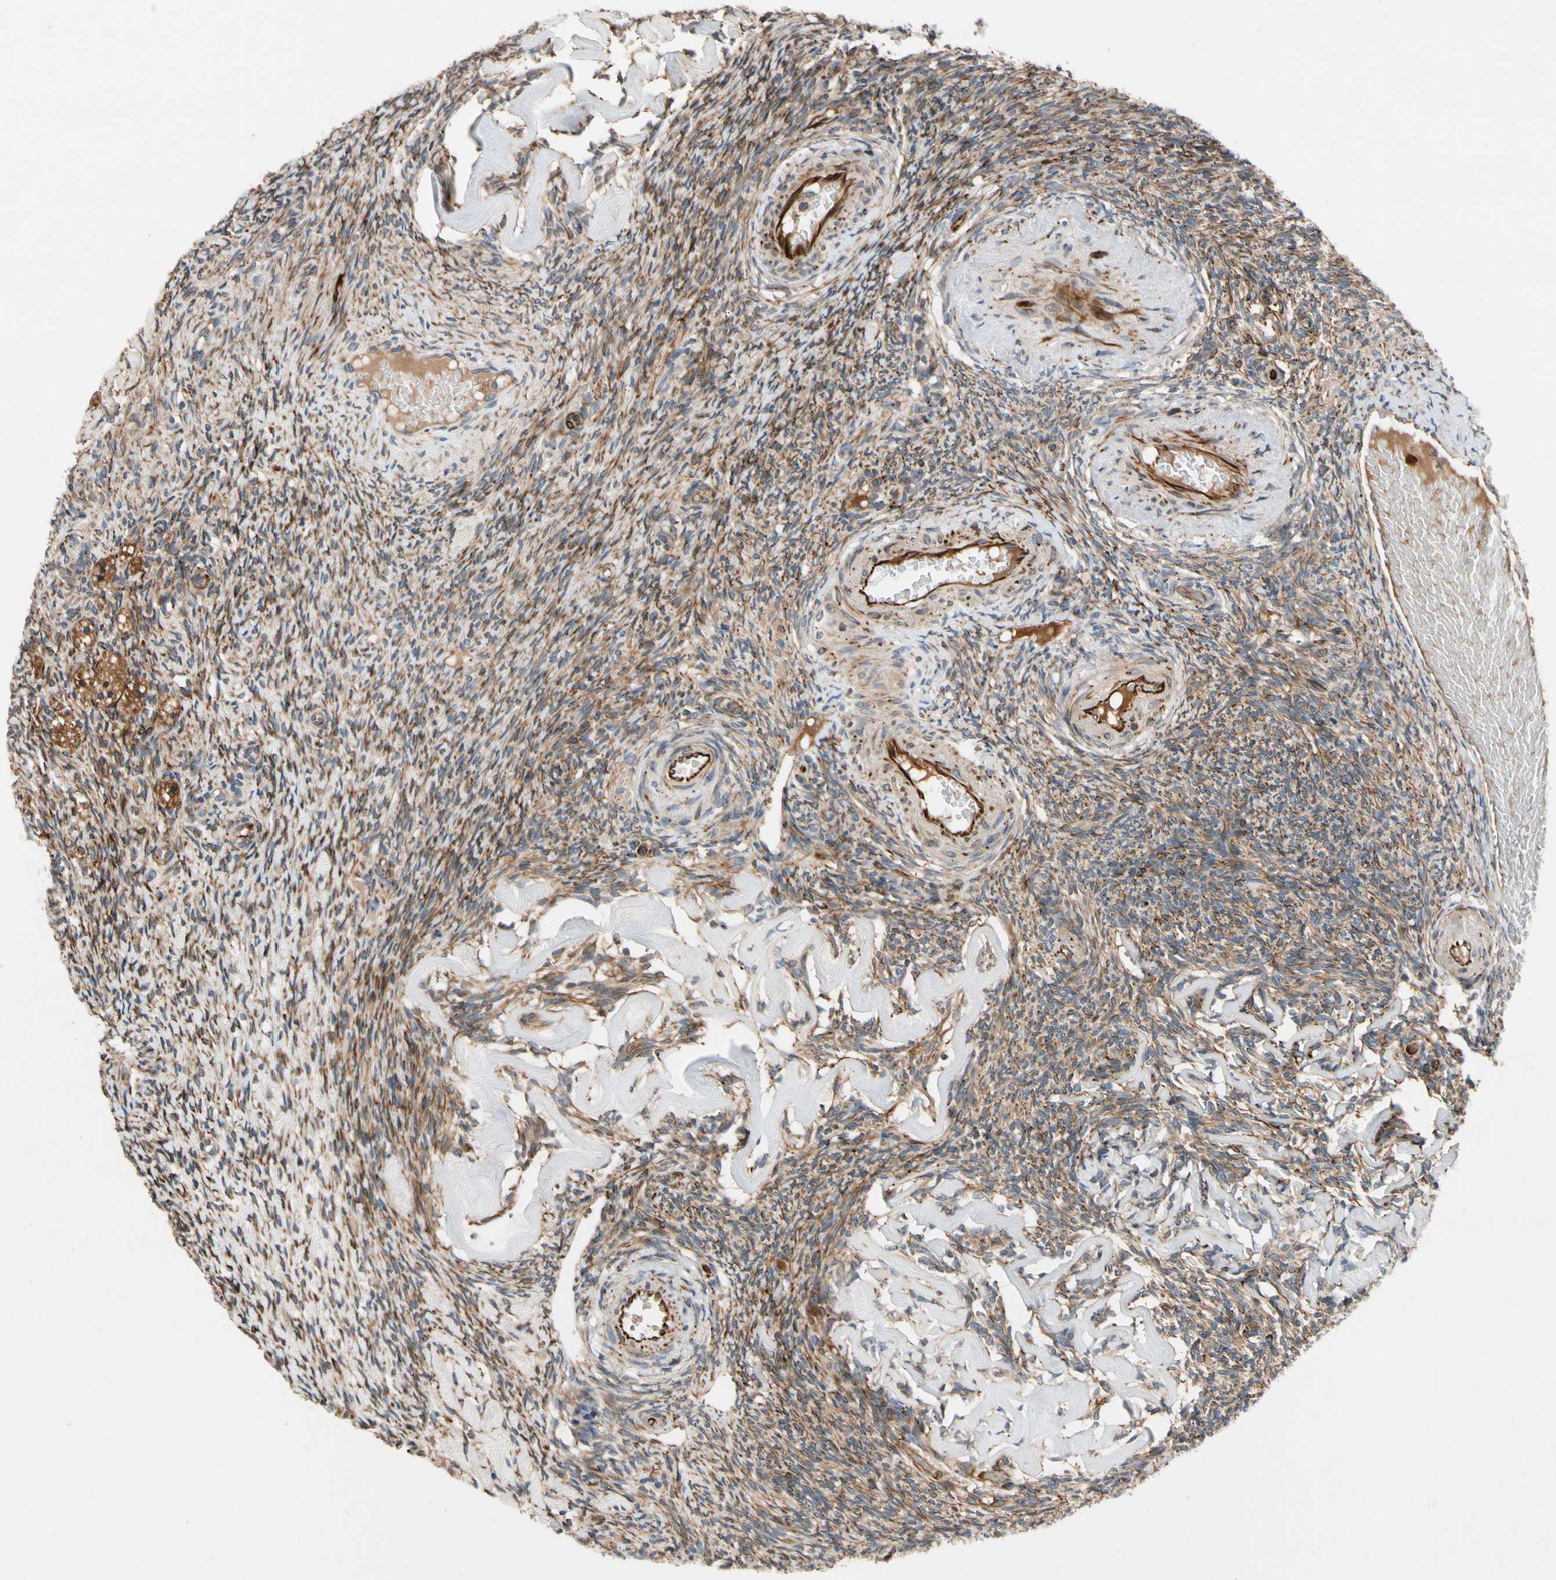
{"staining": {"intensity": "moderate", "quantity": ">75%", "location": "cytoplasmic/membranous"}, "tissue": "ovary", "cell_type": "Follicle cells", "image_type": "normal", "snomed": [{"axis": "morphology", "description": "Normal tissue, NOS"}, {"axis": "topography", "description": "Ovary"}], "caption": "Brown immunohistochemical staining in normal ovary exhibits moderate cytoplasmic/membranous staining in approximately >75% of follicle cells.", "gene": "FGD6", "patient": {"sex": "female", "age": 60}}